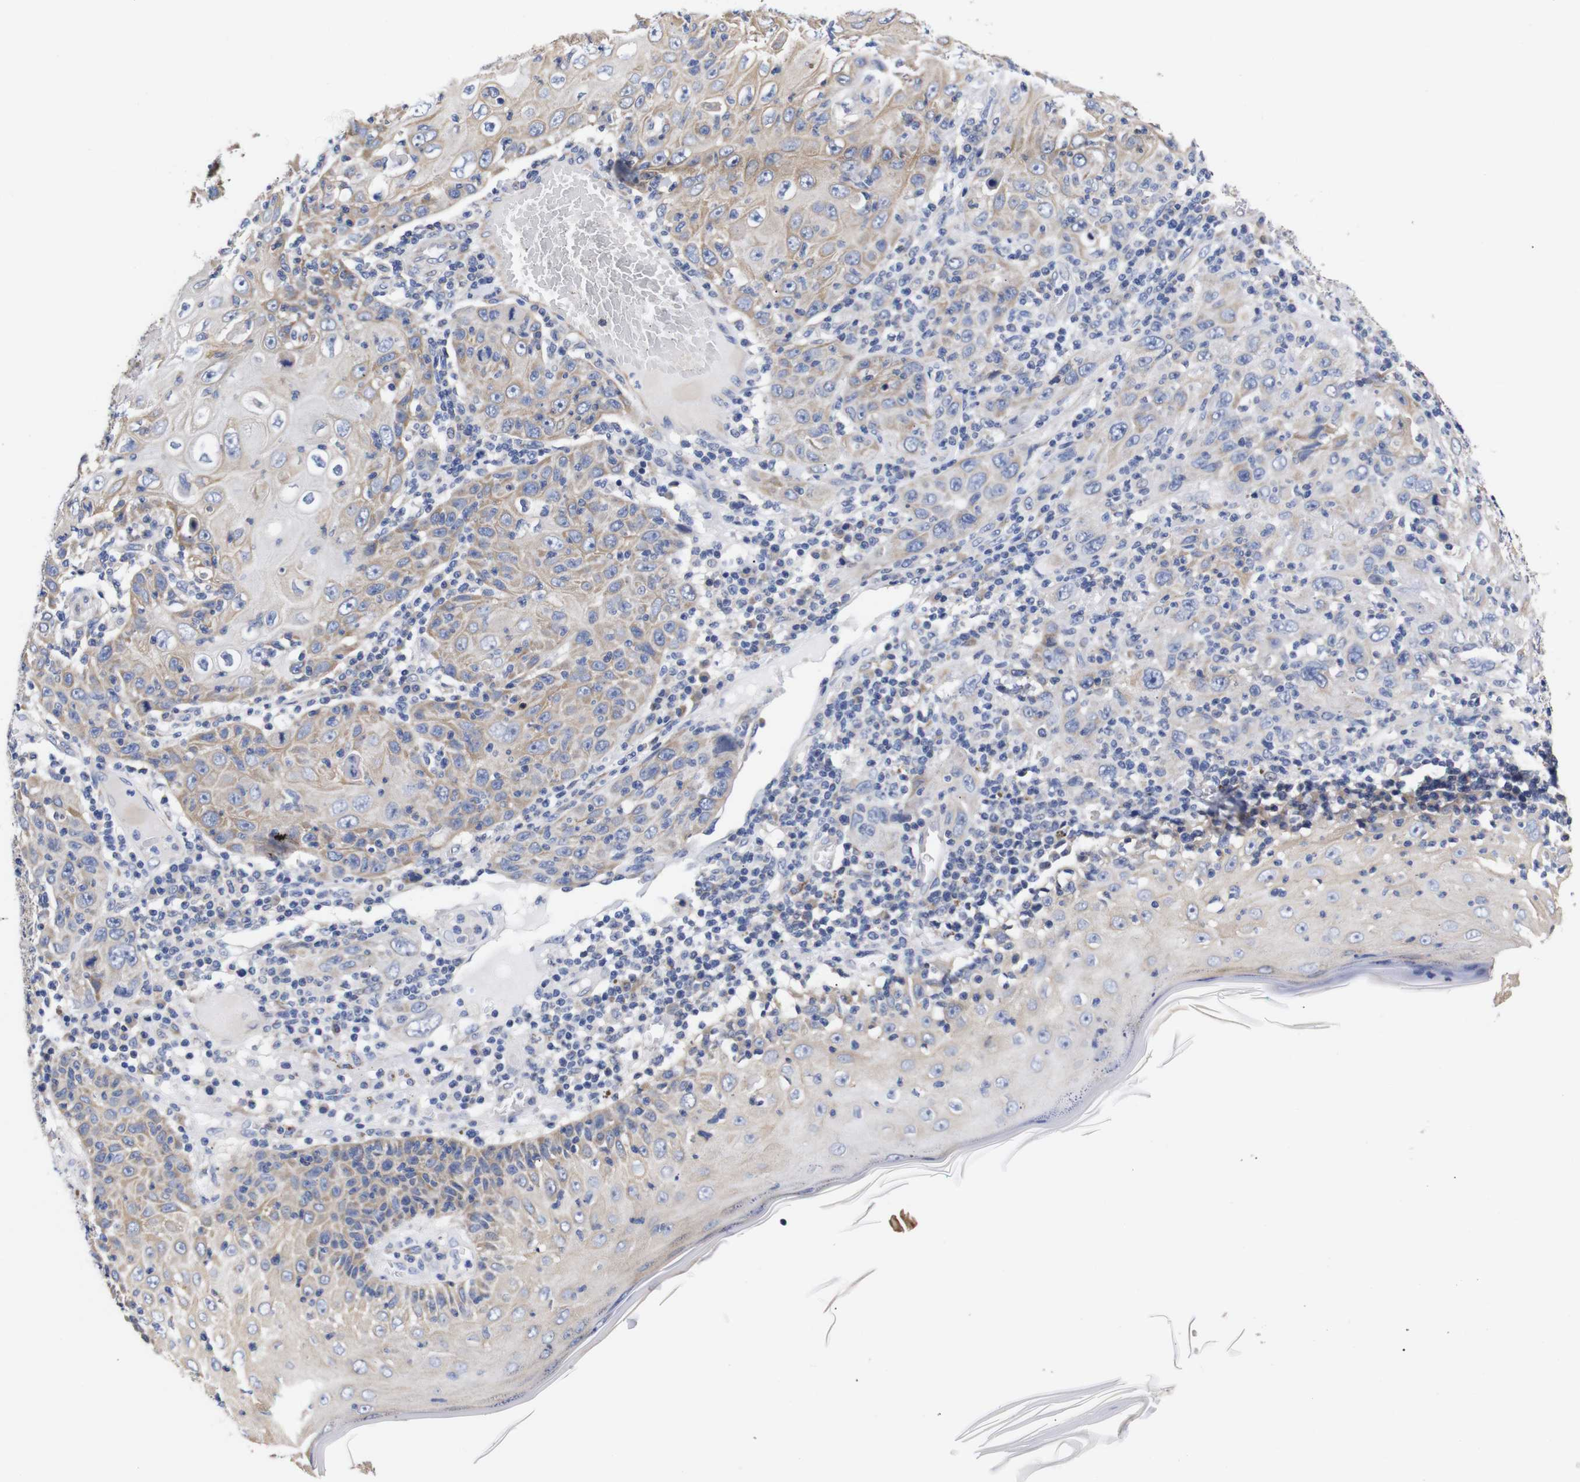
{"staining": {"intensity": "weak", "quantity": ">75%", "location": "cytoplasmic/membranous"}, "tissue": "skin cancer", "cell_type": "Tumor cells", "image_type": "cancer", "snomed": [{"axis": "morphology", "description": "Squamous cell carcinoma, NOS"}, {"axis": "topography", "description": "Skin"}], "caption": "Human squamous cell carcinoma (skin) stained with a protein marker shows weak staining in tumor cells.", "gene": "OPN3", "patient": {"sex": "female", "age": 88}}